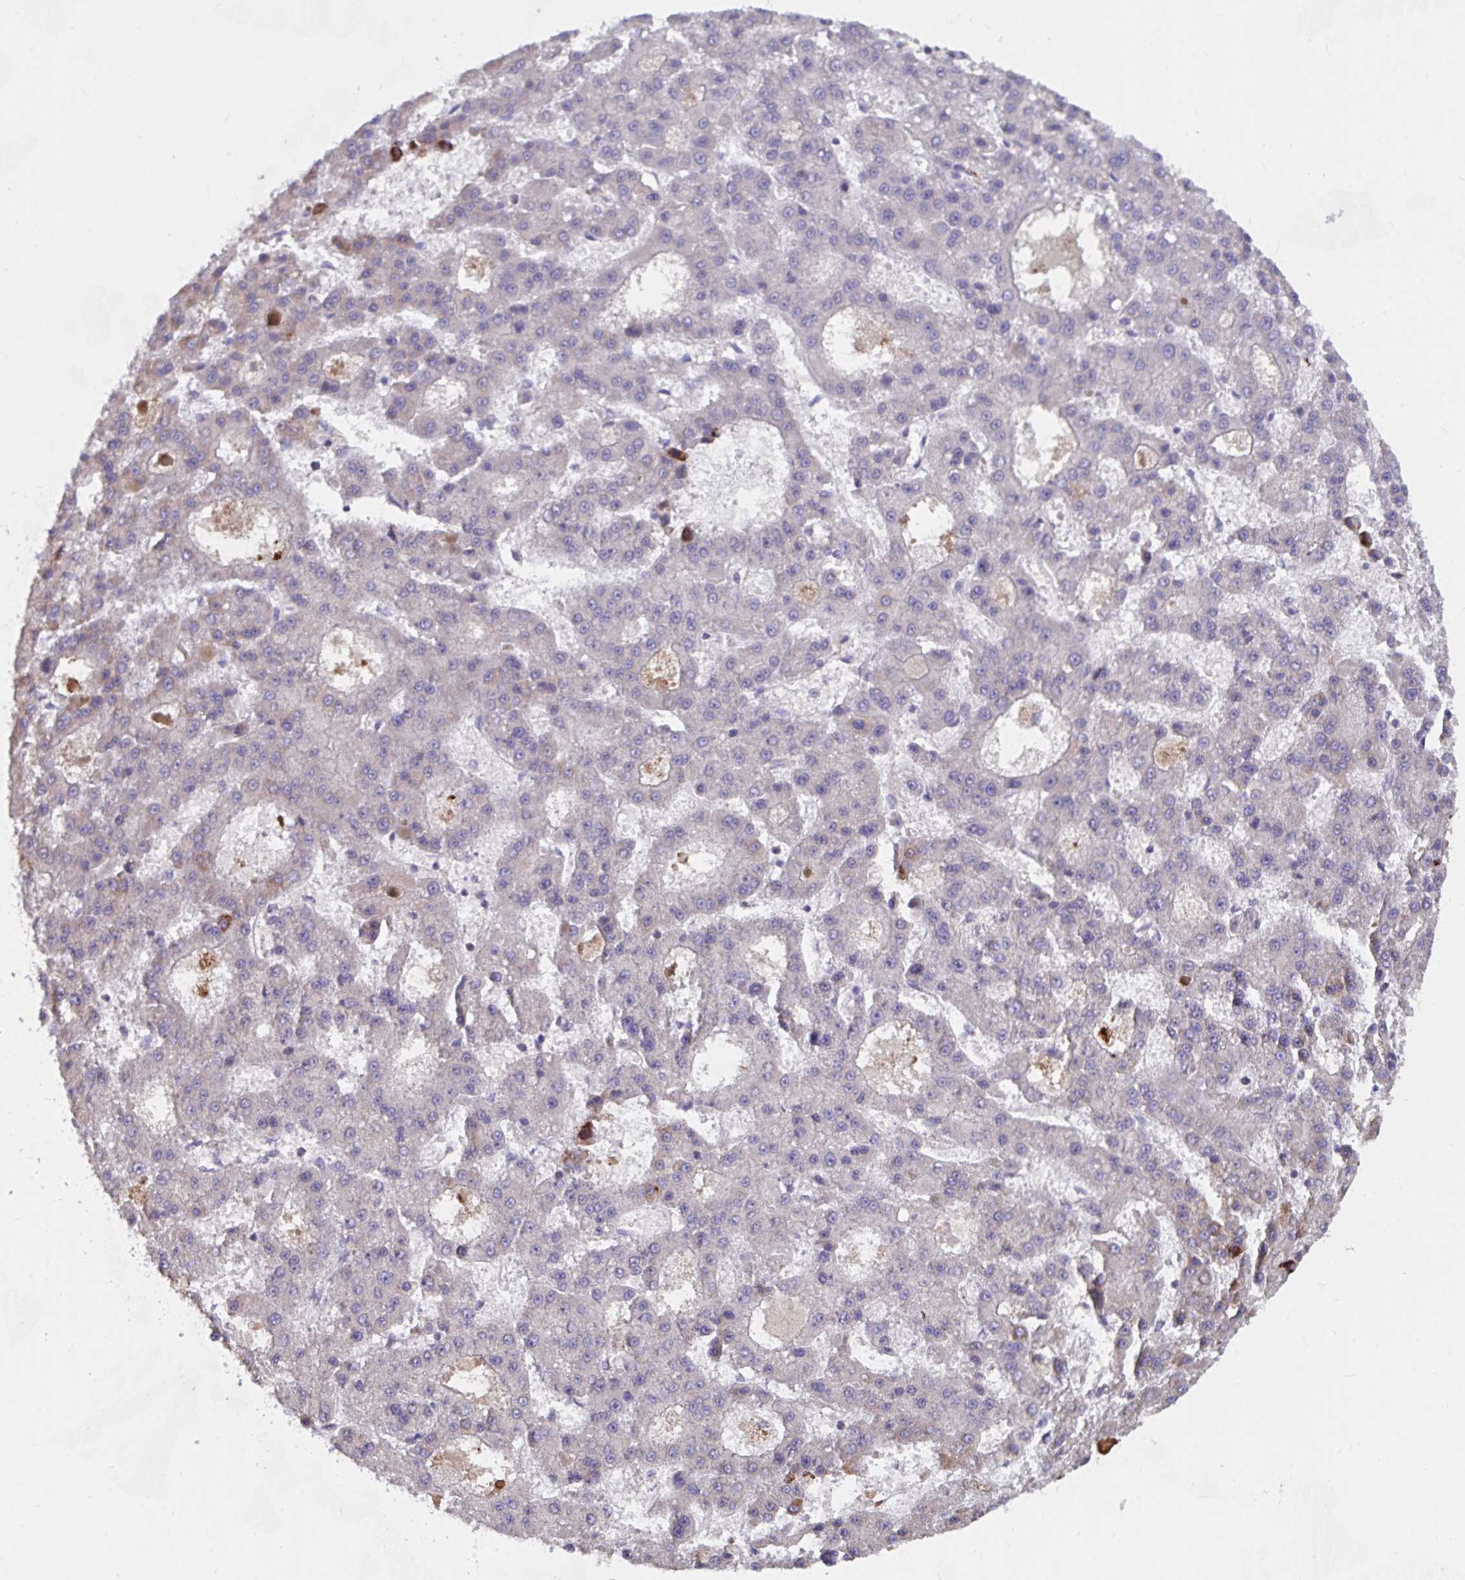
{"staining": {"intensity": "negative", "quantity": "none", "location": "none"}, "tissue": "liver cancer", "cell_type": "Tumor cells", "image_type": "cancer", "snomed": [{"axis": "morphology", "description": "Carcinoma, Hepatocellular, NOS"}, {"axis": "topography", "description": "Liver"}], "caption": "Tumor cells show no significant protein positivity in liver cancer (hepatocellular carcinoma). (Stains: DAB immunohistochemistry with hematoxylin counter stain, Microscopy: brightfield microscopy at high magnification).", "gene": "FAM156B", "patient": {"sex": "male", "age": 70}}